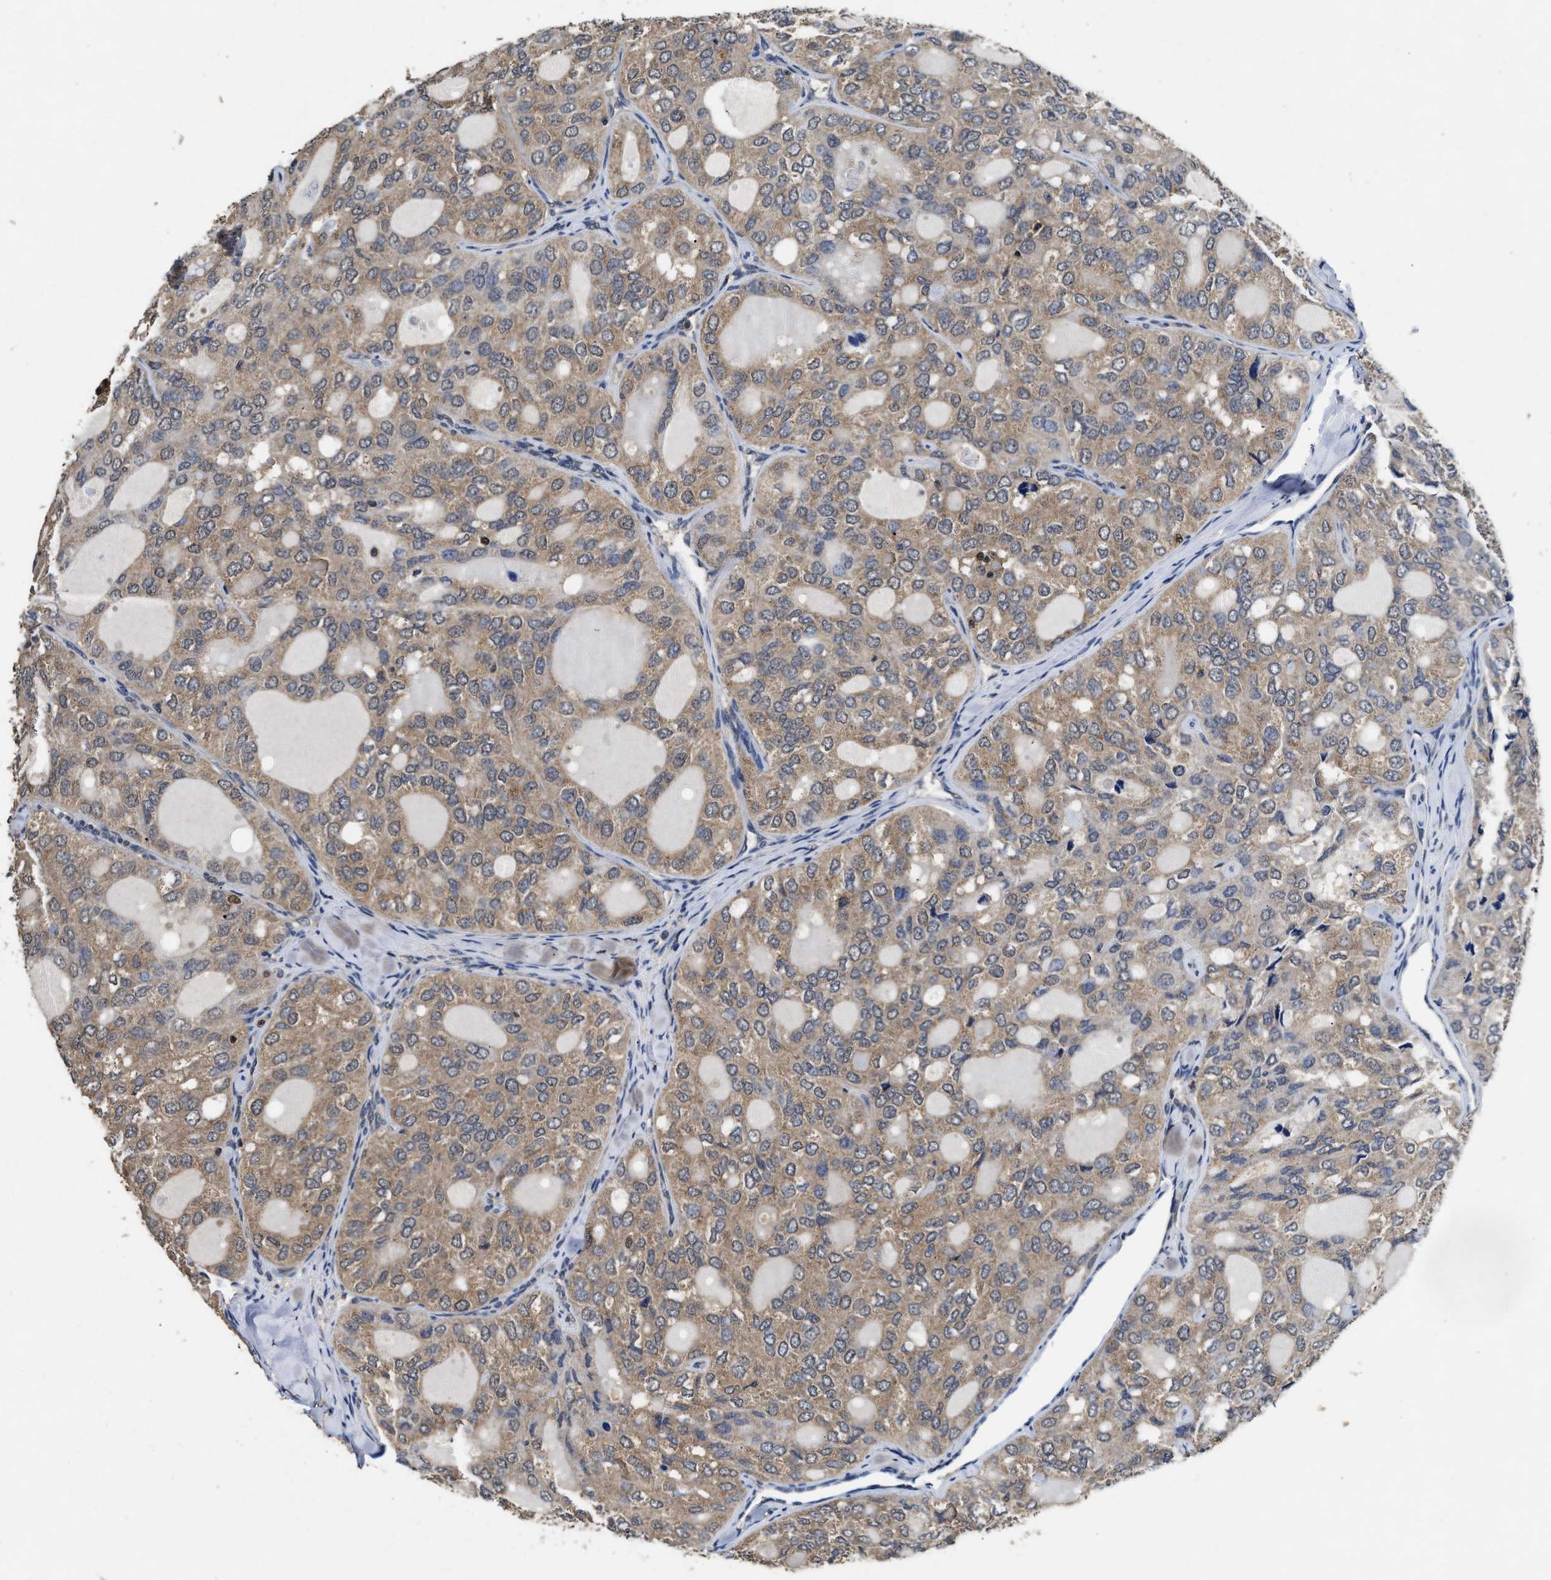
{"staining": {"intensity": "moderate", "quantity": ">75%", "location": "cytoplasmic/membranous"}, "tissue": "thyroid cancer", "cell_type": "Tumor cells", "image_type": "cancer", "snomed": [{"axis": "morphology", "description": "Follicular adenoma carcinoma, NOS"}, {"axis": "topography", "description": "Thyroid gland"}], "caption": "Immunohistochemical staining of thyroid follicular adenoma carcinoma exhibits medium levels of moderate cytoplasmic/membranous positivity in approximately >75% of tumor cells.", "gene": "ACAT2", "patient": {"sex": "male", "age": 75}}